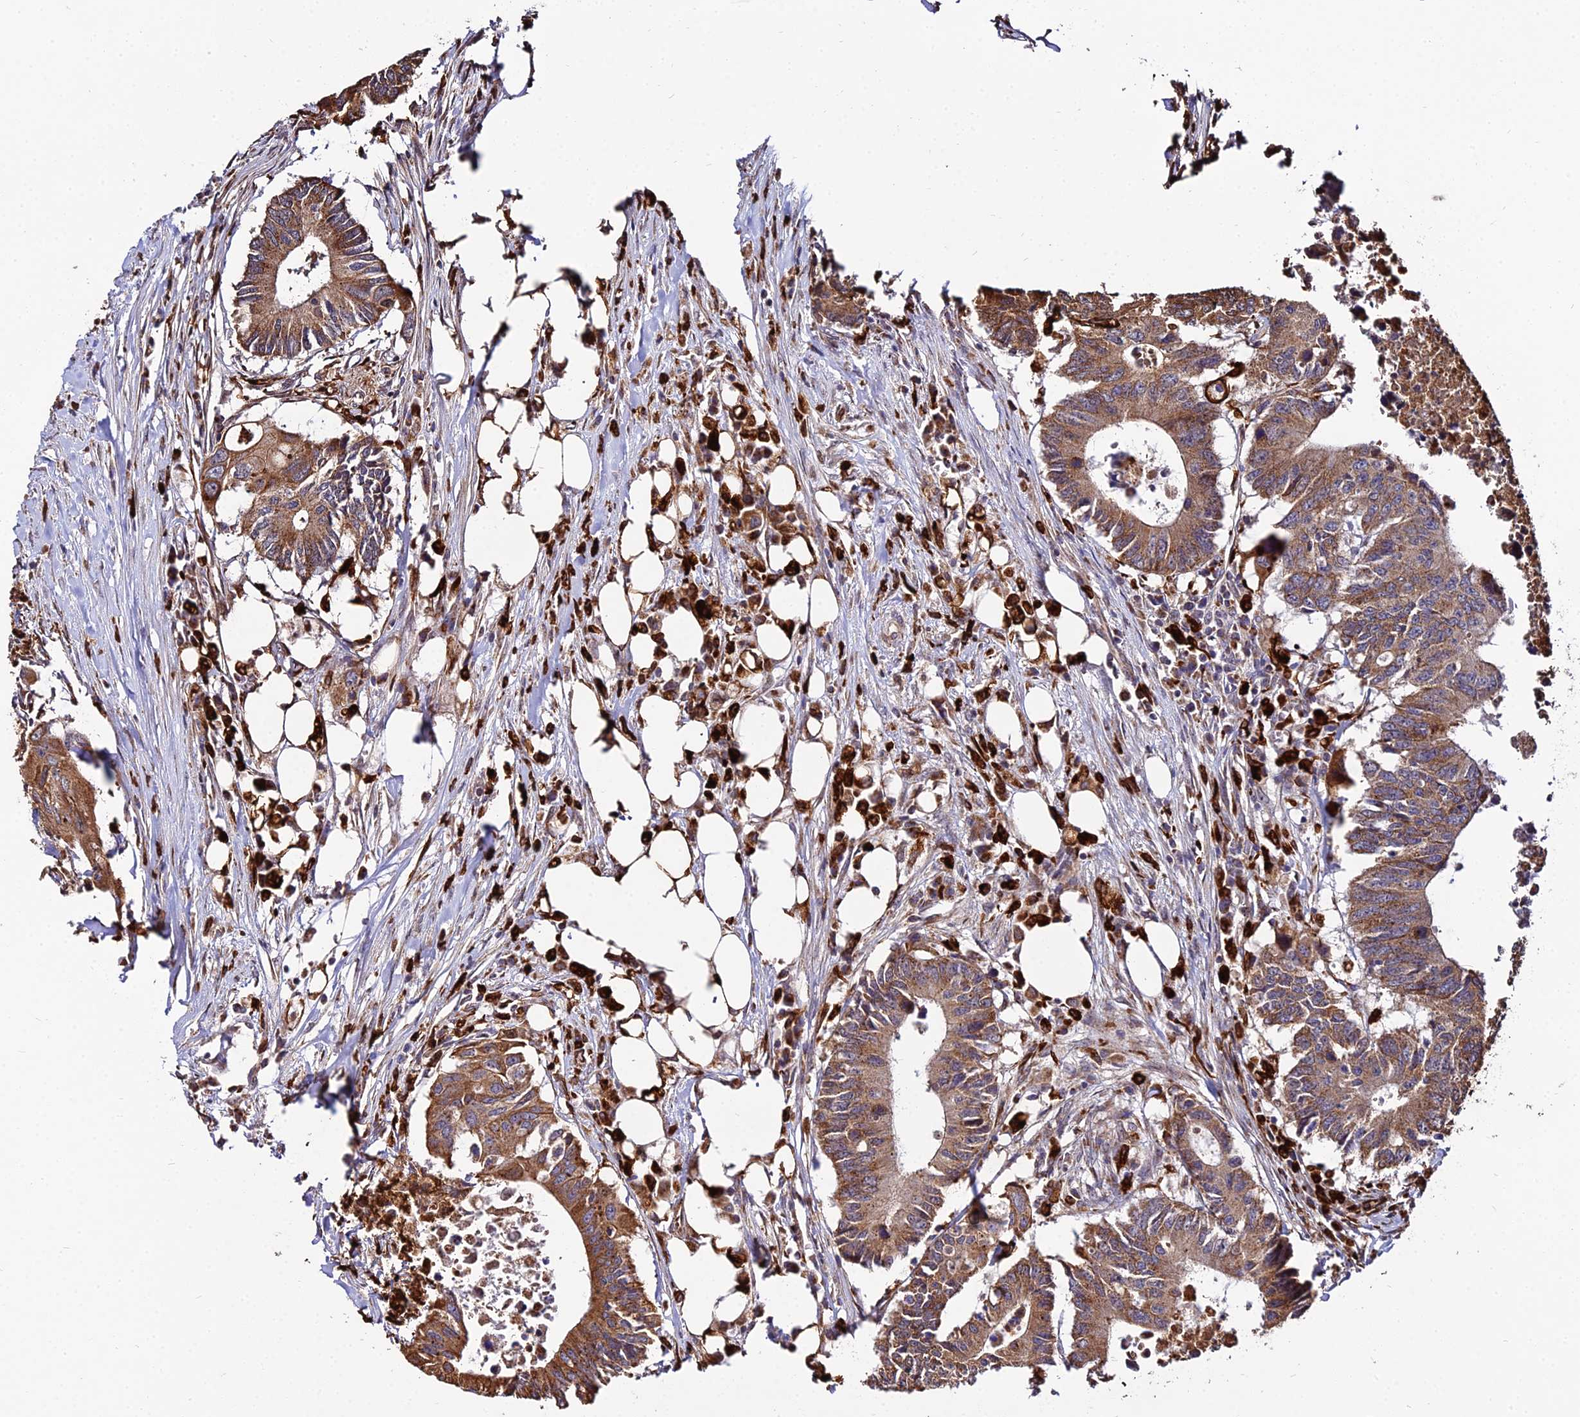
{"staining": {"intensity": "moderate", "quantity": ">75%", "location": "cytoplasmic/membranous"}, "tissue": "colorectal cancer", "cell_type": "Tumor cells", "image_type": "cancer", "snomed": [{"axis": "morphology", "description": "Adenocarcinoma, NOS"}, {"axis": "topography", "description": "Colon"}], "caption": "Colorectal cancer stained with DAB (3,3'-diaminobenzidine) immunohistochemistry reveals medium levels of moderate cytoplasmic/membranous staining in approximately >75% of tumor cells.", "gene": "PEX19", "patient": {"sex": "male", "age": 71}}